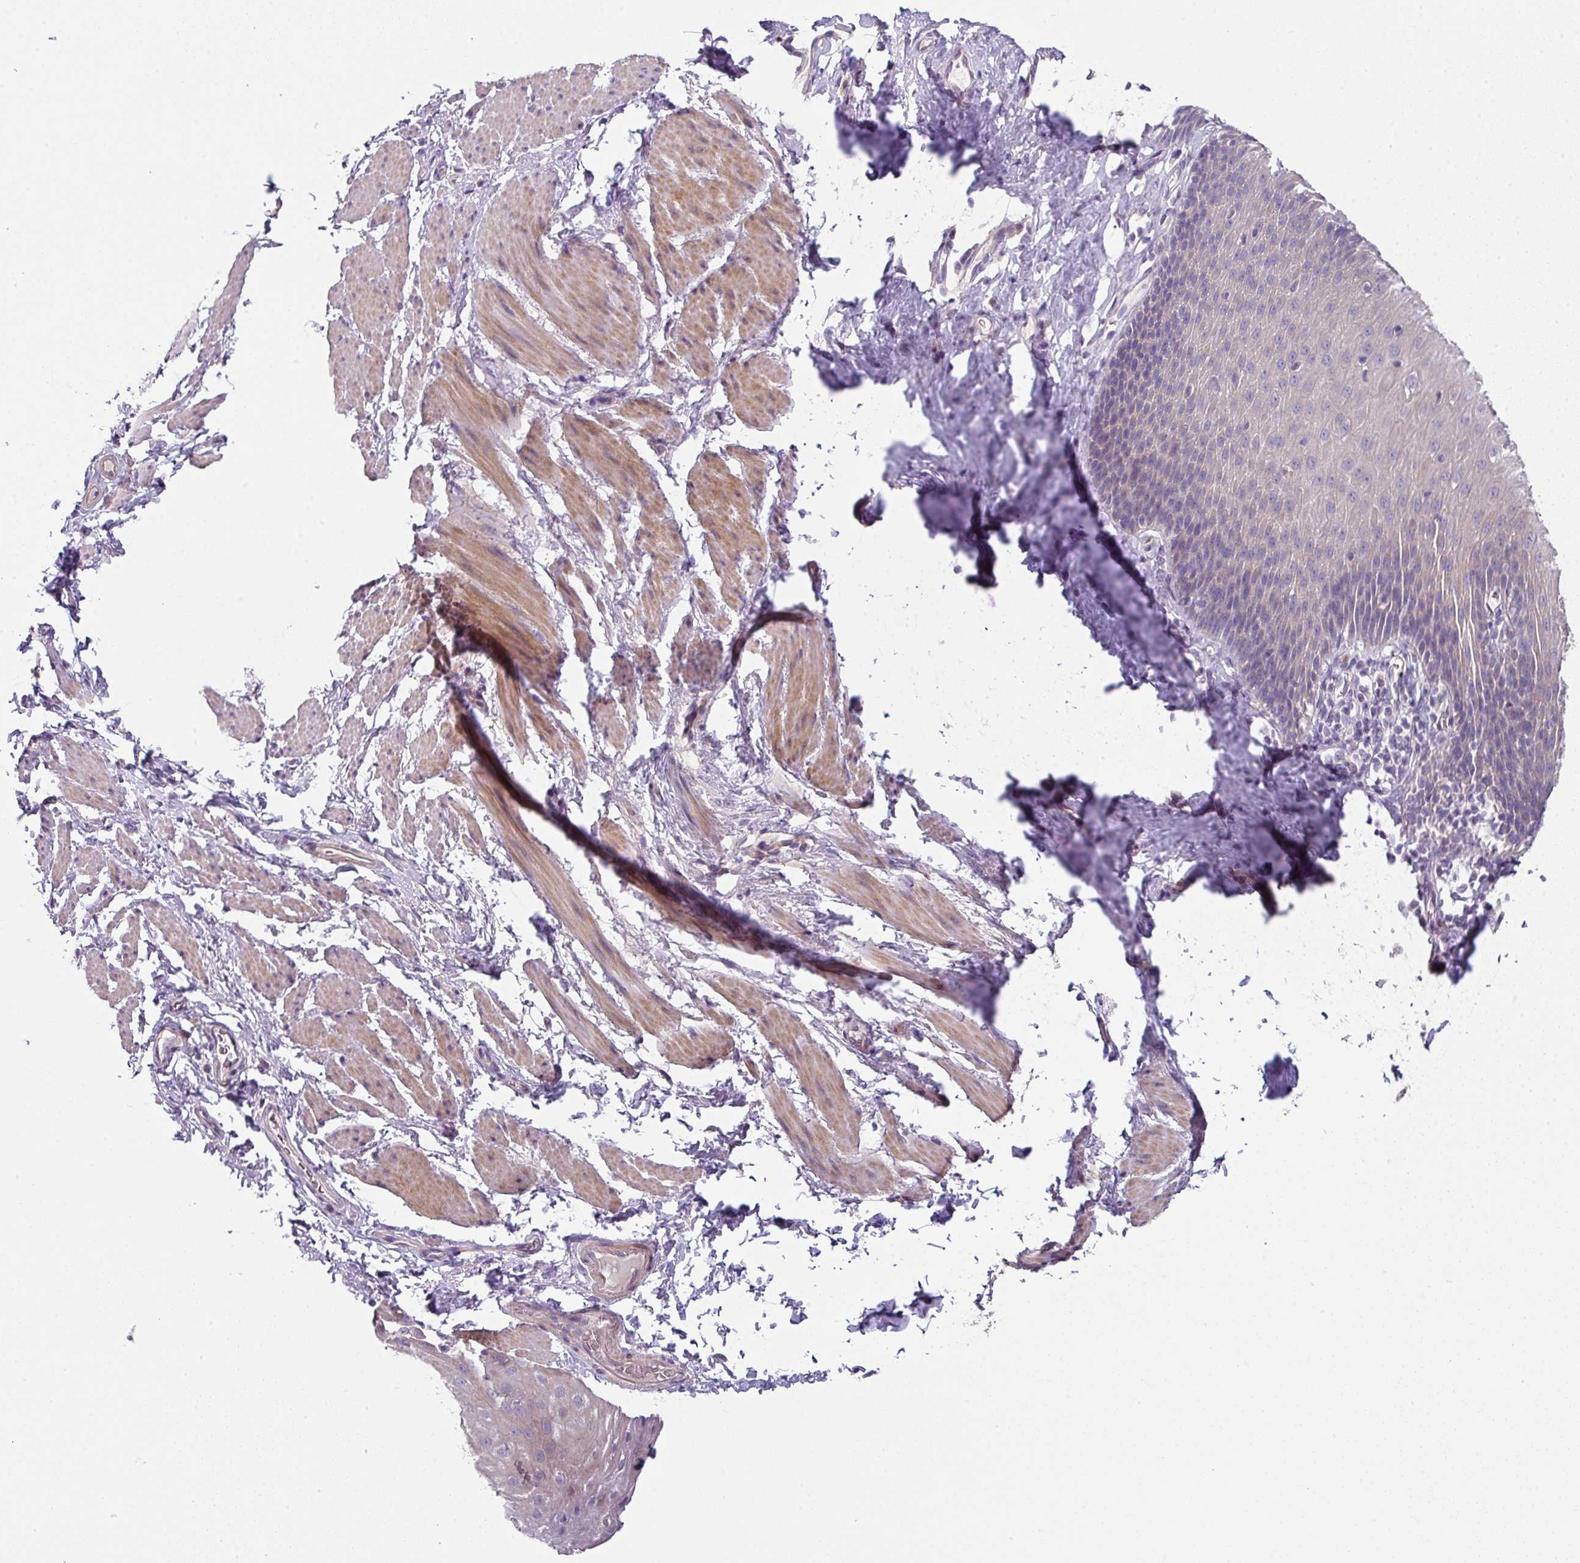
{"staining": {"intensity": "negative", "quantity": "none", "location": "none"}, "tissue": "esophagus", "cell_type": "Squamous epithelial cells", "image_type": "normal", "snomed": [{"axis": "morphology", "description": "Normal tissue, NOS"}, {"axis": "topography", "description": "Esophagus"}], "caption": "High magnification brightfield microscopy of unremarkable esophagus stained with DAB (3,3'-diaminobenzidine) (brown) and counterstained with hematoxylin (blue): squamous epithelial cells show no significant positivity. Brightfield microscopy of immunohistochemistry (IHC) stained with DAB (brown) and hematoxylin (blue), captured at high magnification.", "gene": "LRRC9", "patient": {"sex": "female", "age": 61}}